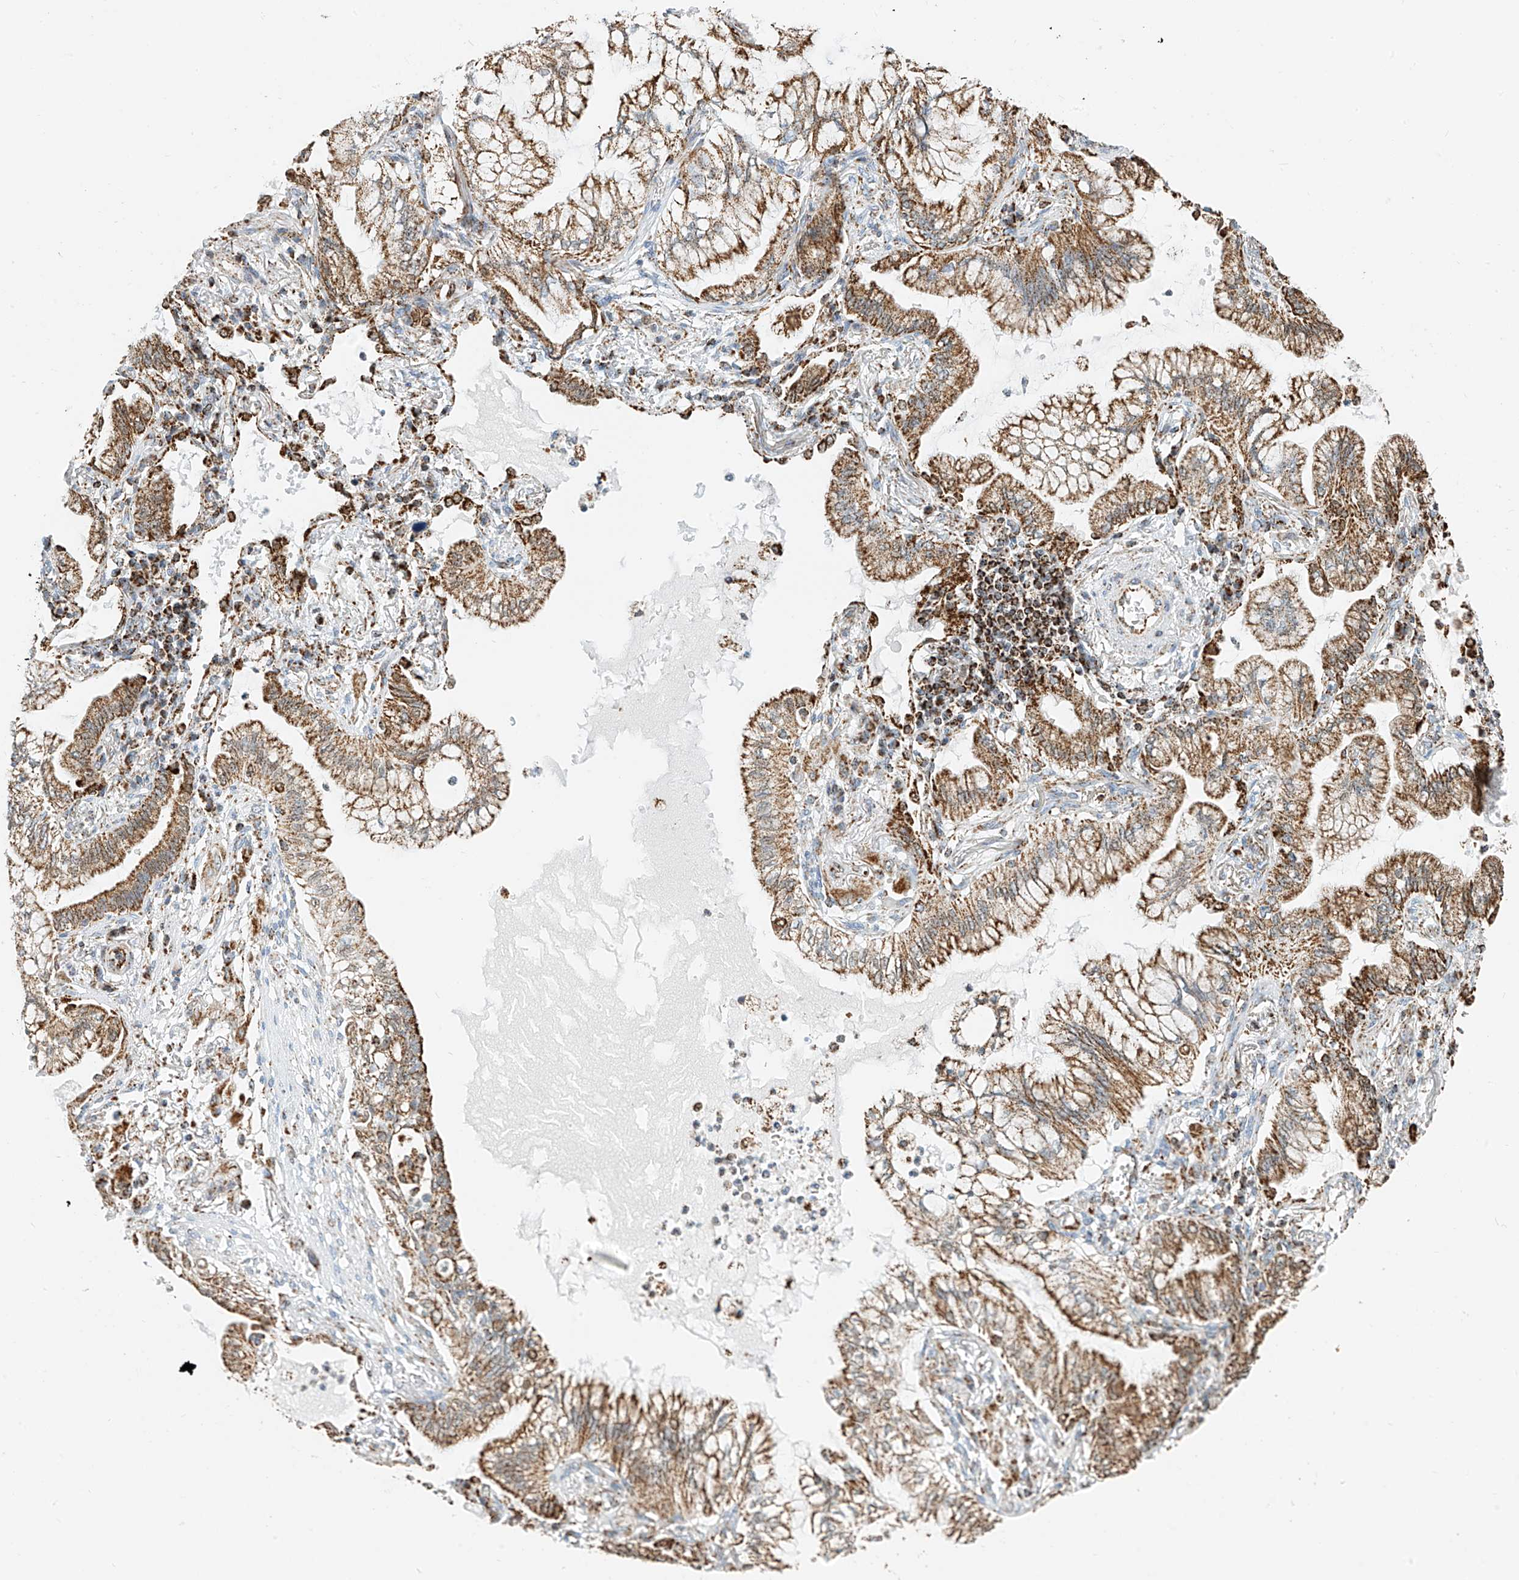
{"staining": {"intensity": "moderate", "quantity": ">75%", "location": "cytoplasmic/membranous"}, "tissue": "lung cancer", "cell_type": "Tumor cells", "image_type": "cancer", "snomed": [{"axis": "morphology", "description": "Adenocarcinoma, NOS"}, {"axis": "topography", "description": "Lung"}], "caption": "IHC histopathology image of neoplastic tissue: human lung cancer stained using immunohistochemistry (IHC) shows medium levels of moderate protein expression localized specifically in the cytoplasmic/membranous of tumor cells, appearing as a cytoplasmic/membranous brown color.", "gene": "PPA2", "patient": {"sex": "female", "age": 70}}